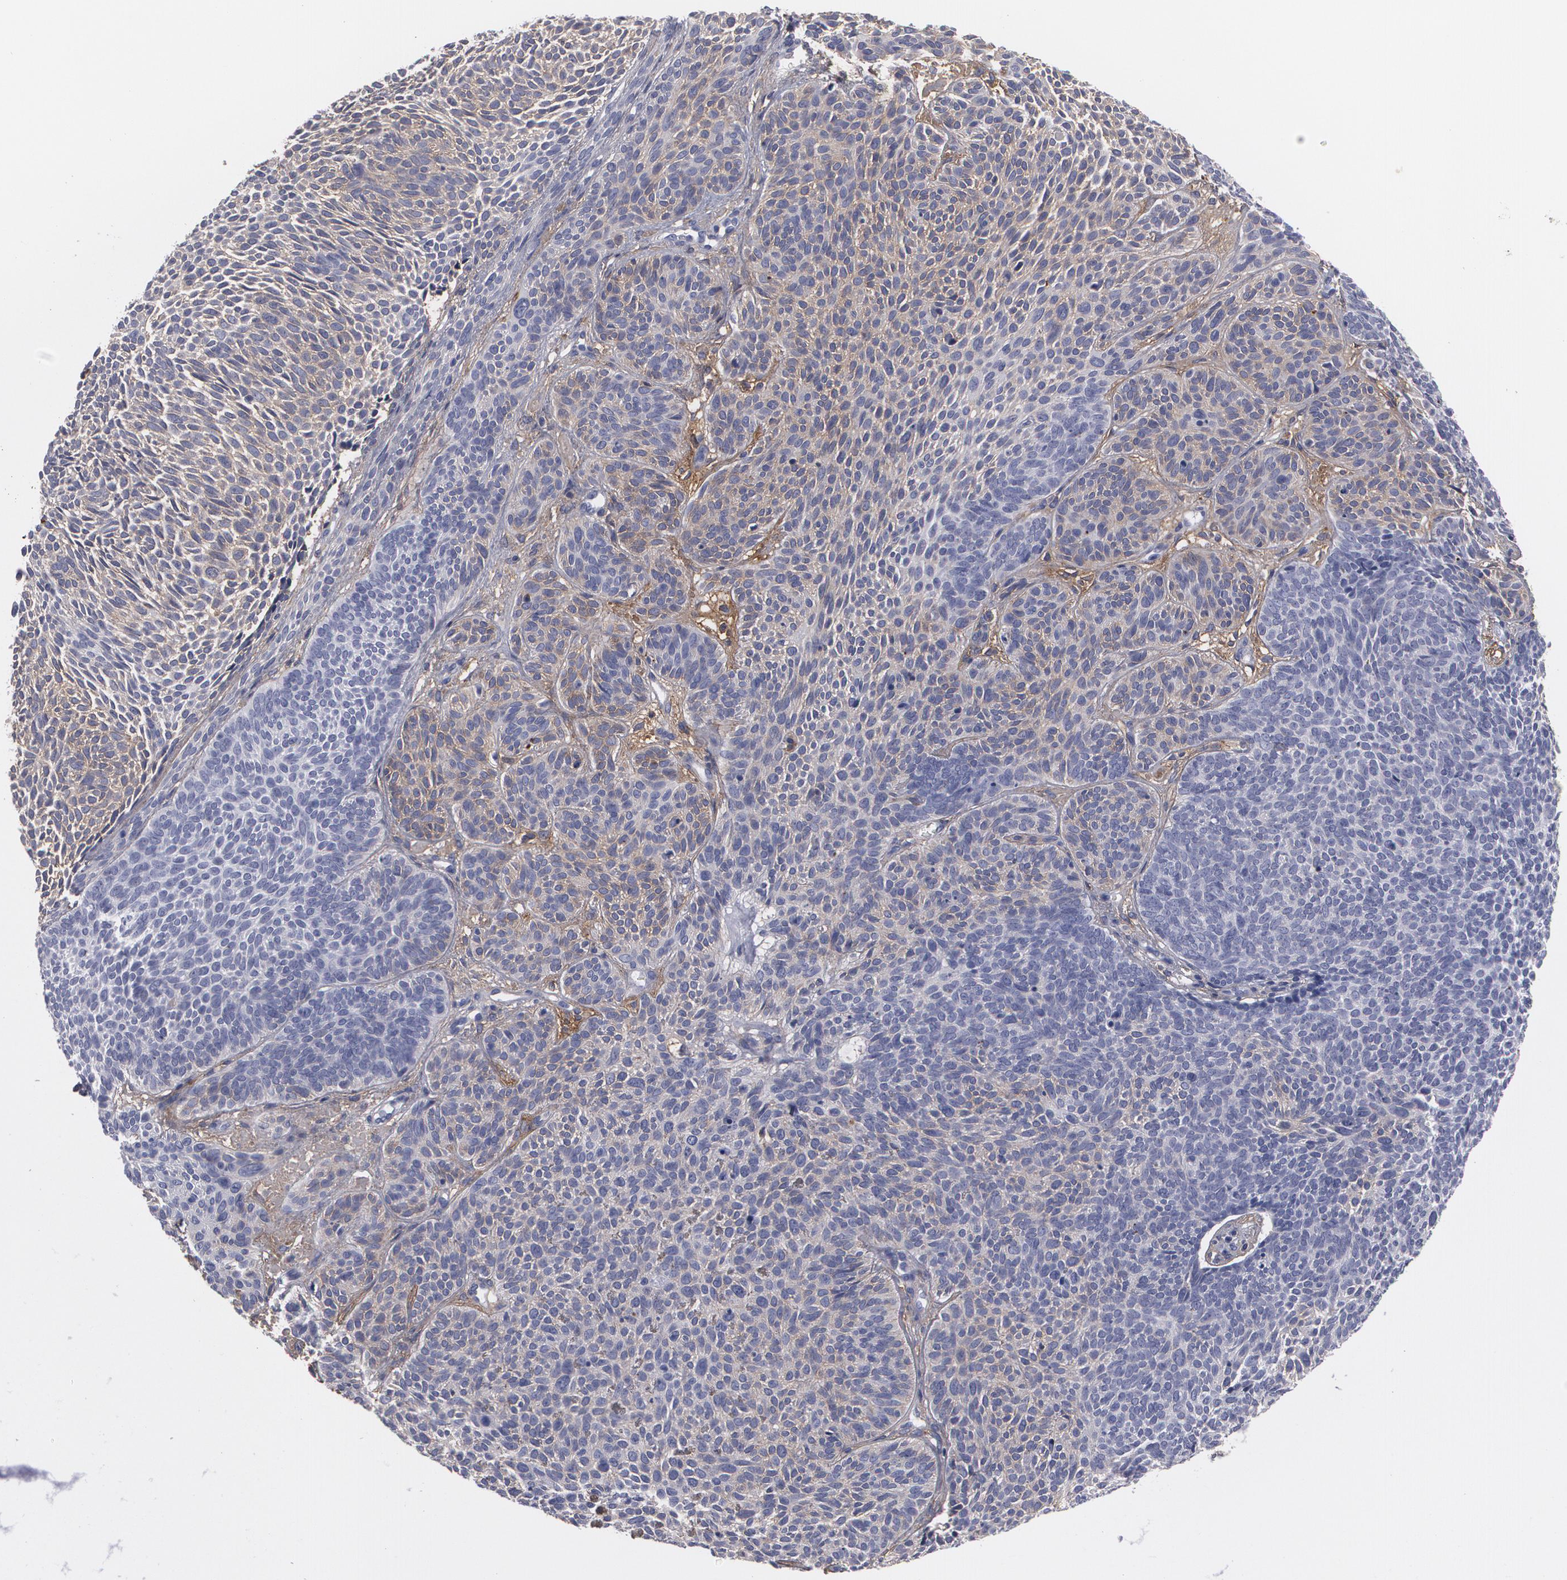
{"staining": {"intensity": "negative", "quantity": "none", "location": "none"}, "tissue": "skin cancer", "cell_type": "Tumor cells", "image_type": "cancer", "snomed": [{"axis": "morphology", "description": "Basal cell carcinoma"}, {"axis": "topography", "description": "Skin"}], "caption": "This histopathology image is of skin cancer stained with immunohistochemistry to label a protein in brown with the nuclei are counter-stained blue. There is no expression in tumor cells.", "gene": "FBLN1", "patient": {"sex": "male", "age": 84}}